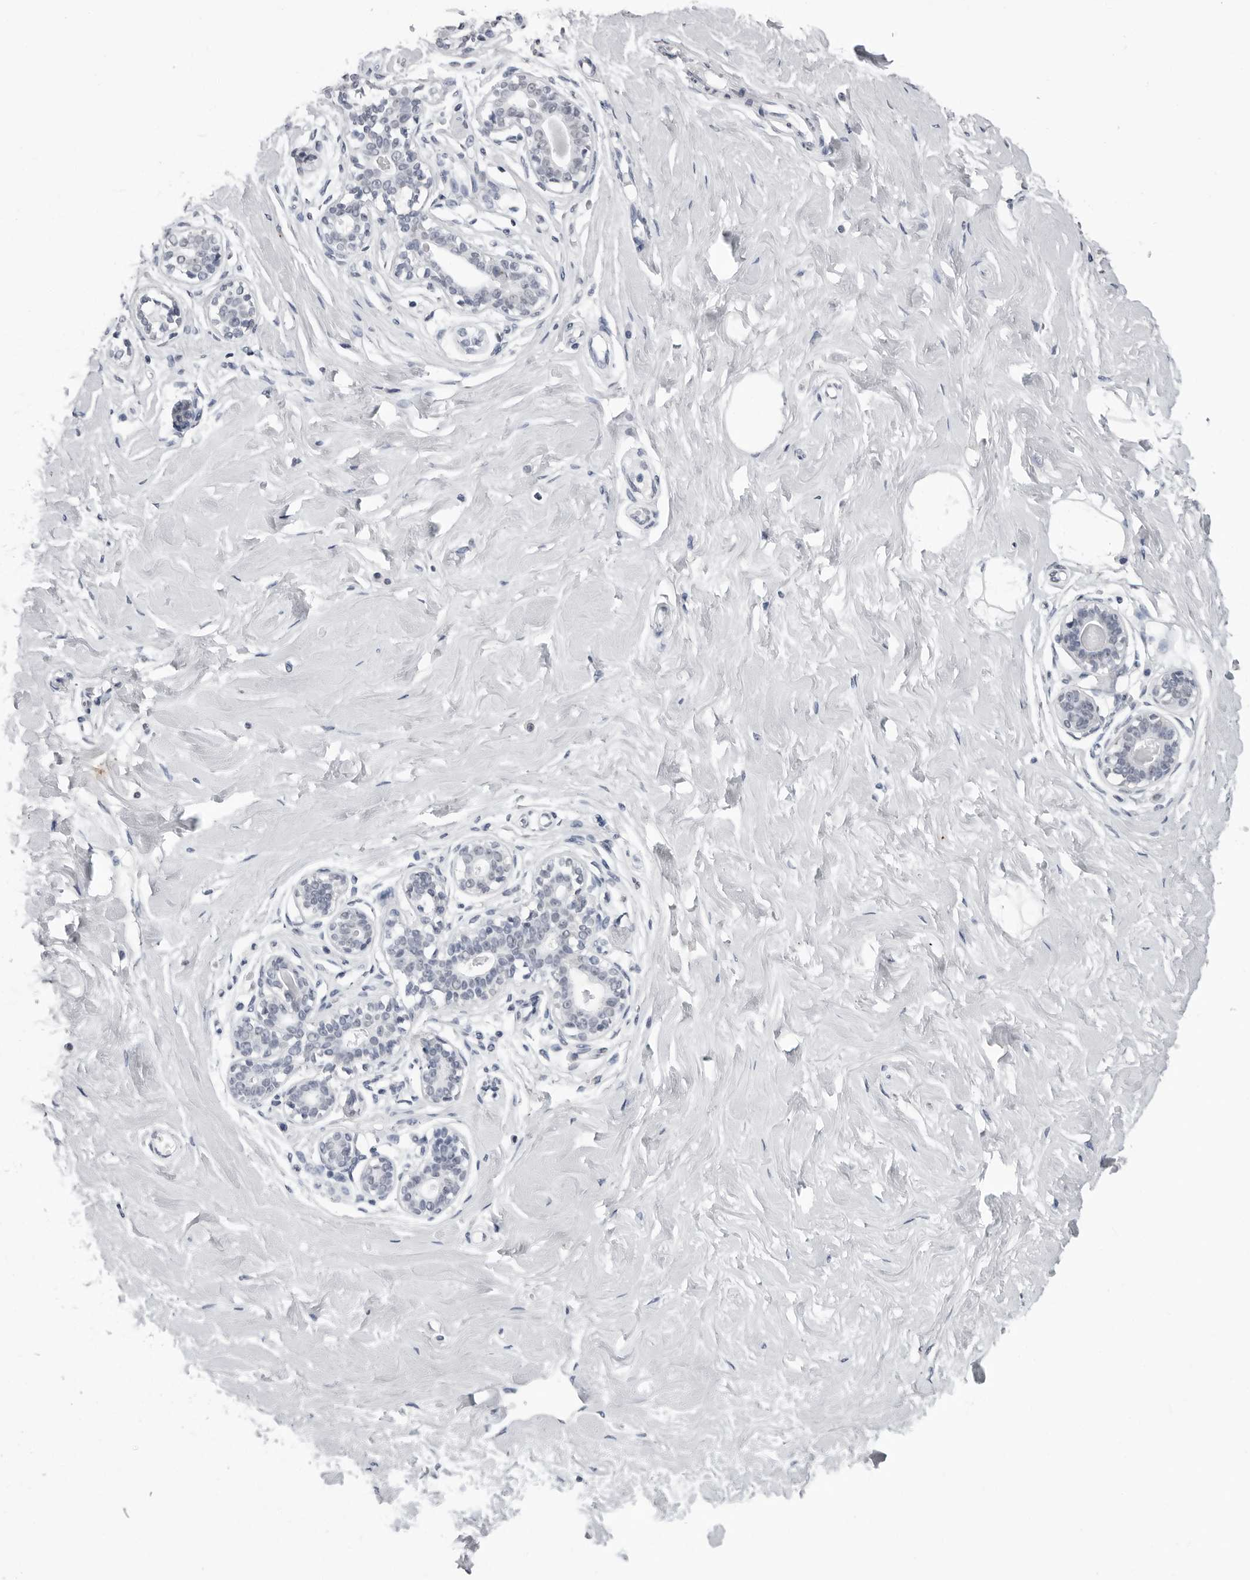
{"staining": {"intensity": "negative", "quantity": "none", "location": "none"}, "tissue": "breast", "cell_type": "Adipocytes", "image_type": "normal", "snomed": [{"axis": "morphology", "description": "Normal tissue, NOS"}, {"axis": "morphology", "description": "Adenoma, NOS"}, {"axis": "topography", "description": "Breast"}], "caption": "Immunohistochemical staining of unremarkable breast exhibits no significant expression in adipocytes.", "gene": "HEPACAM", "patient": {"sex": "female", "age": 23}}